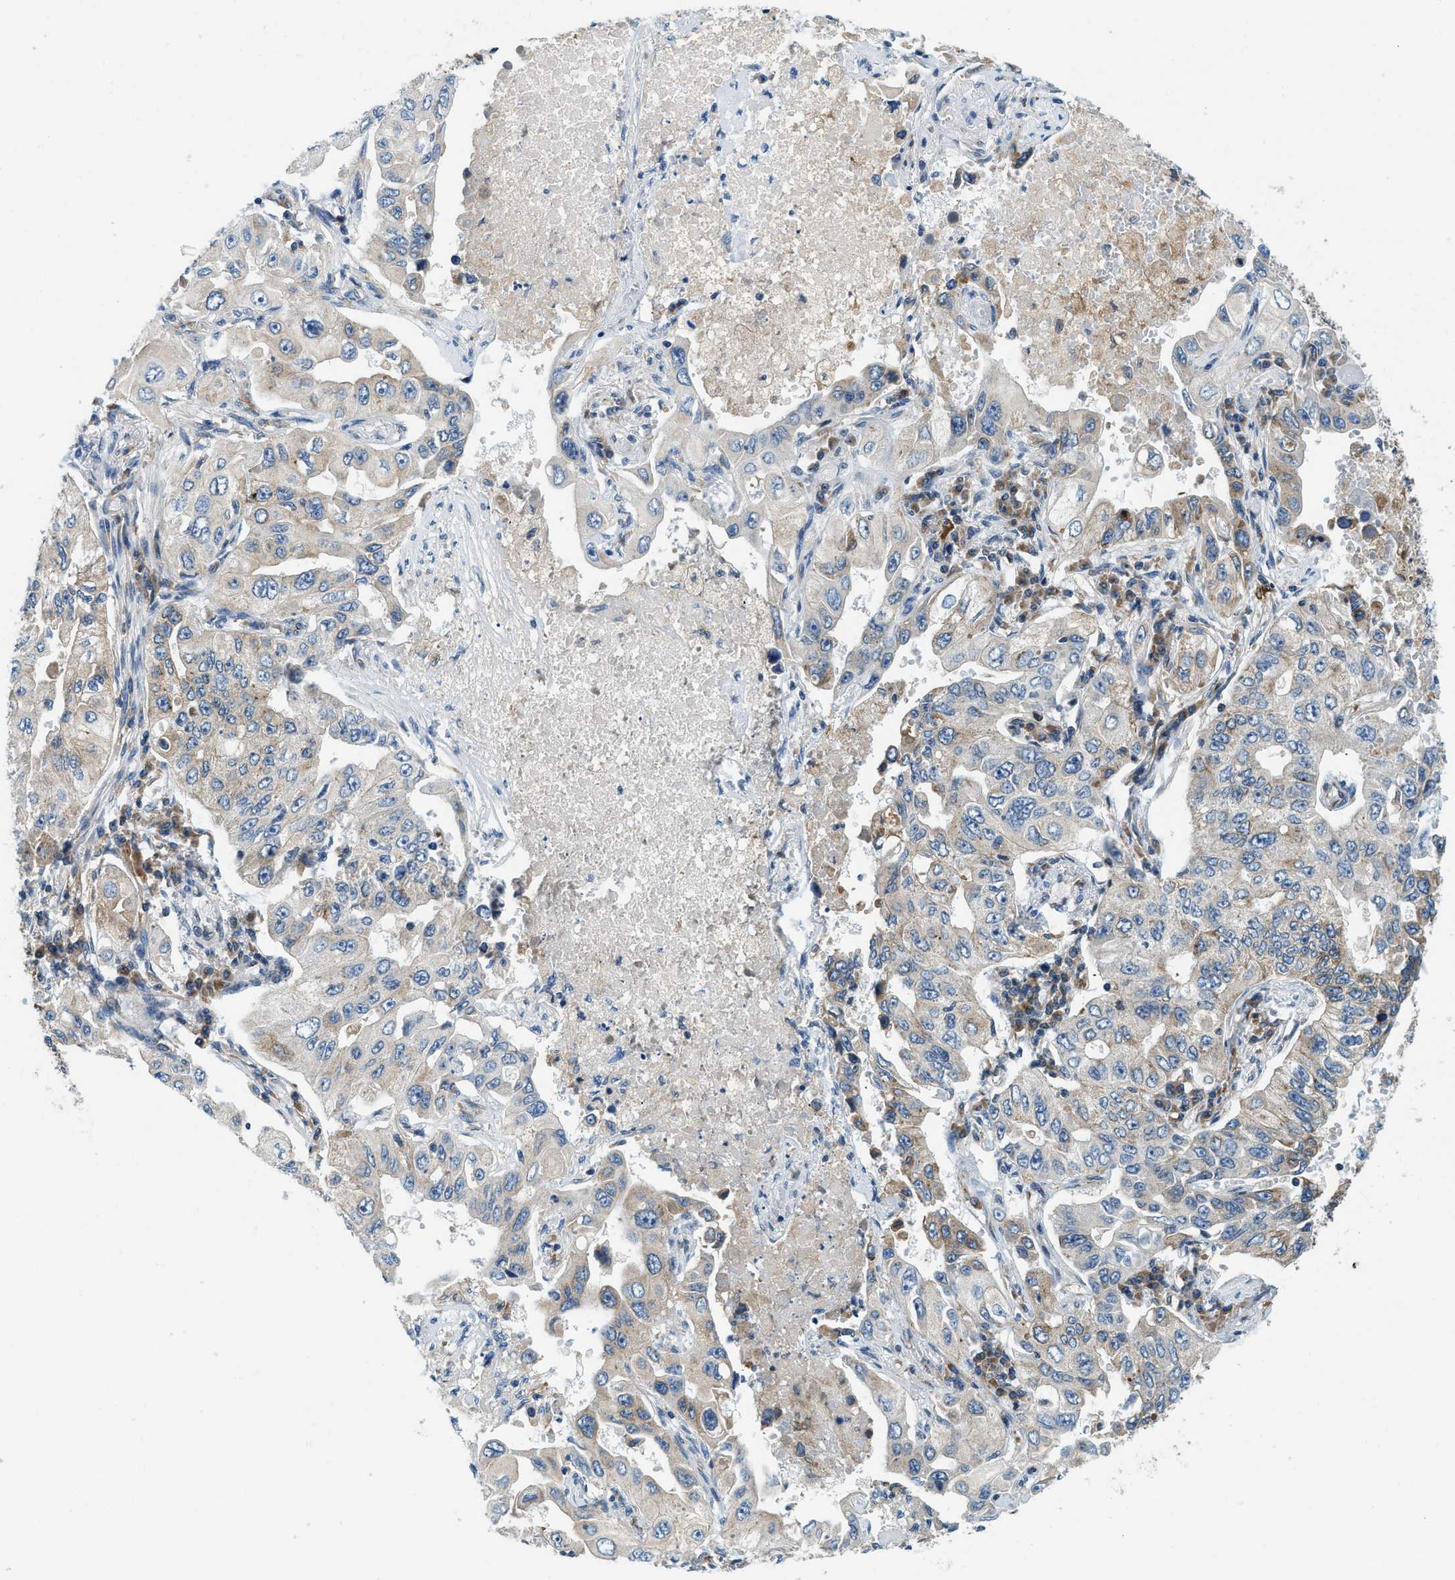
{"staining": {"intensity": "weak", "quantity": "<25%", "location": "cytoplasmic/membranous"}, "tissue": "lung cancer", "cell_type": "Tumor cells", "image_type": "cancer", "snomed": [{"axis": "morphology", "description": "Adenocarcinoma, NOS"}, {"axis": "topography", "description": "Lung"}], "caption": "Immunohistochemistry (IHC) micrograph of adenocarcinoma (lung) stained for a protein (brown), which shows no positivity in tumor cells.", "gene": "BCAP31", "patient": {"sex": "male", "age": 84}}